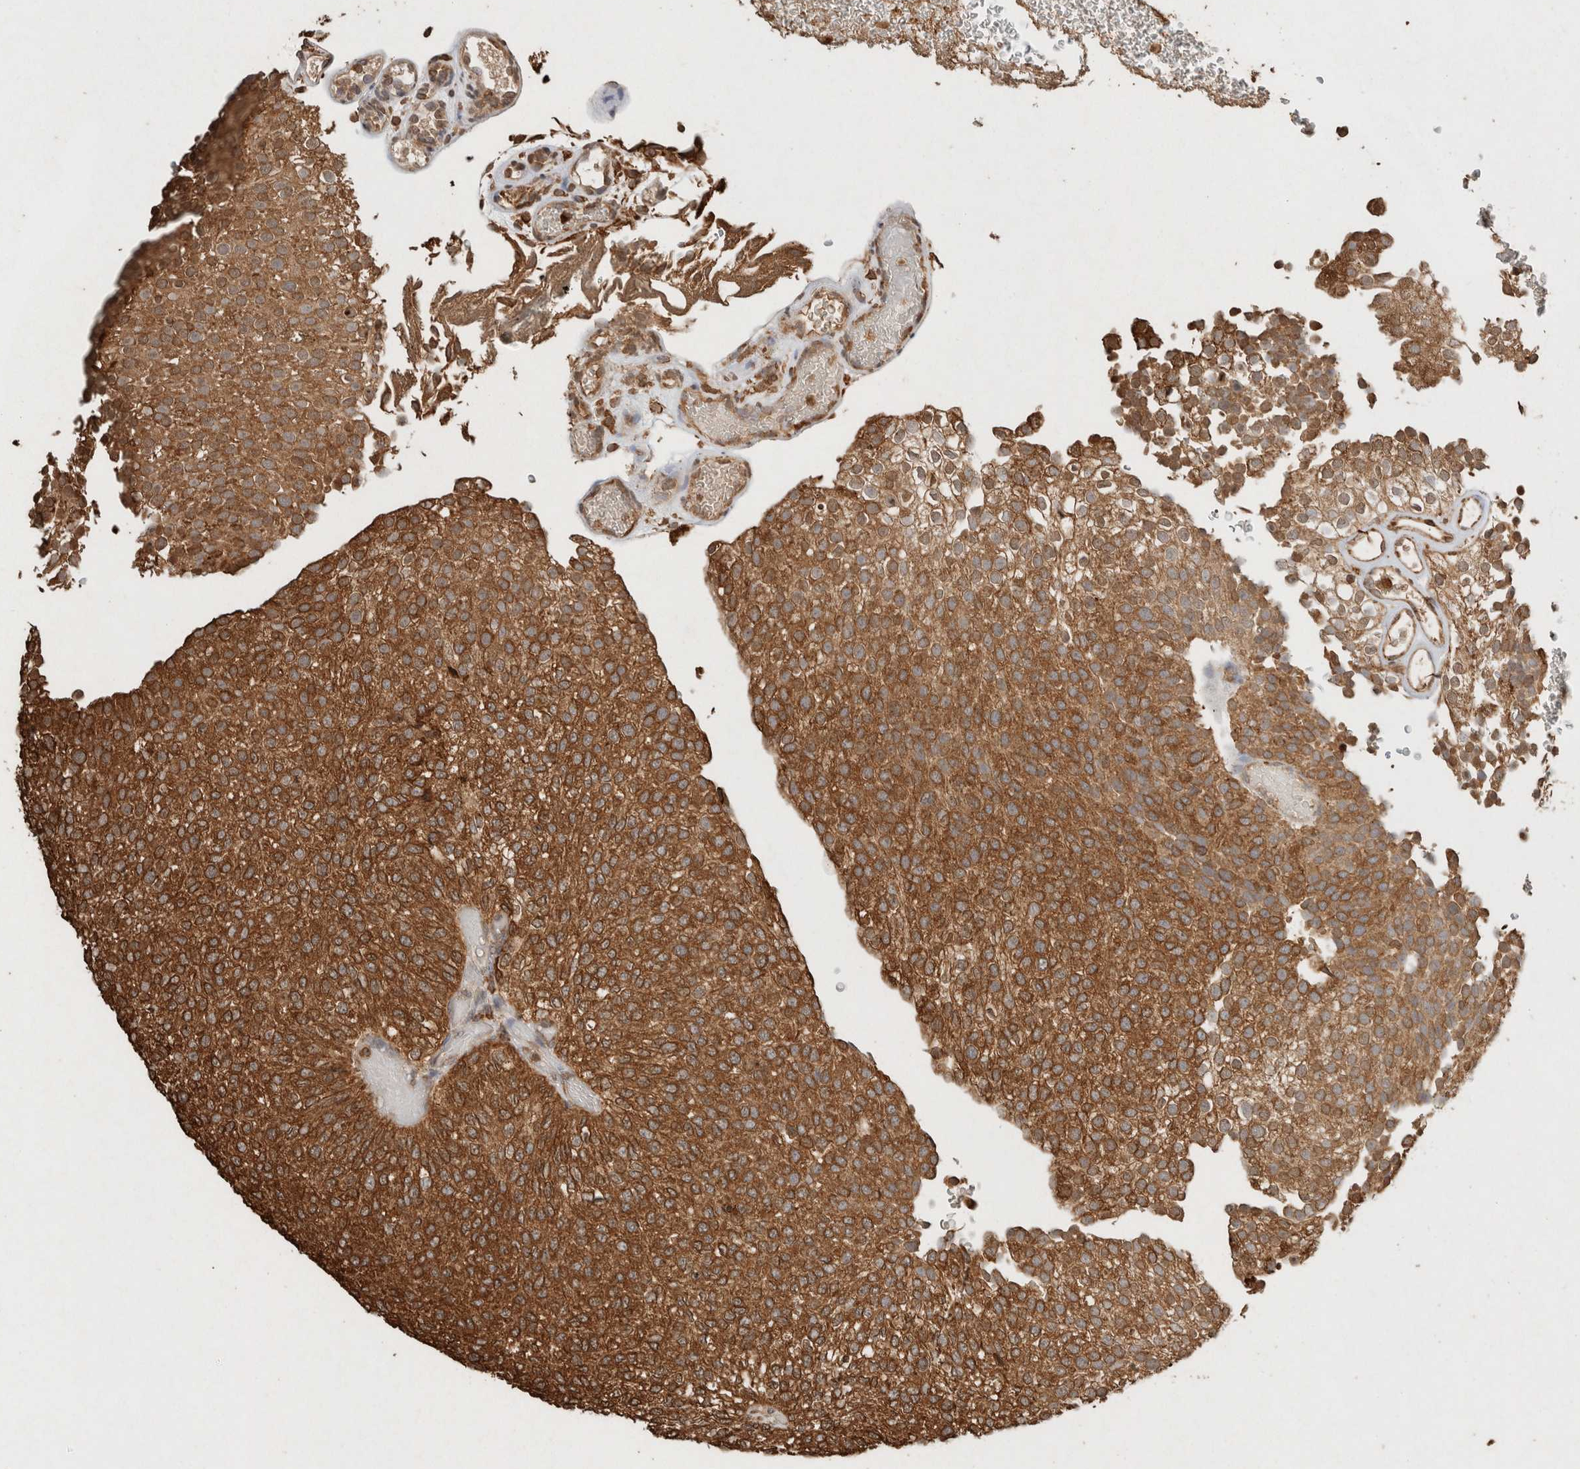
{"staining": {"intensity": "moderate", "quantity": ">75%", "location": "cytoplasmic/membranous"}, "tissue": "urothelial cancer", "cell_type": "Tumor cells", "image_type": "cancer", "snomed": [{"axis": "morphology", "description": "Urothelial carcinoma, Low grade"}, {"axis": "topography", "description": "Urinary bladder"}], "caption": "IHC of human urothelial cancer demonstrates medium levels of moderate cytoplasmic/membranous expression in approximately >75% of tumor cells.", "gene": "ERAP1", "patient": {"sex": "male", "age": 78}}